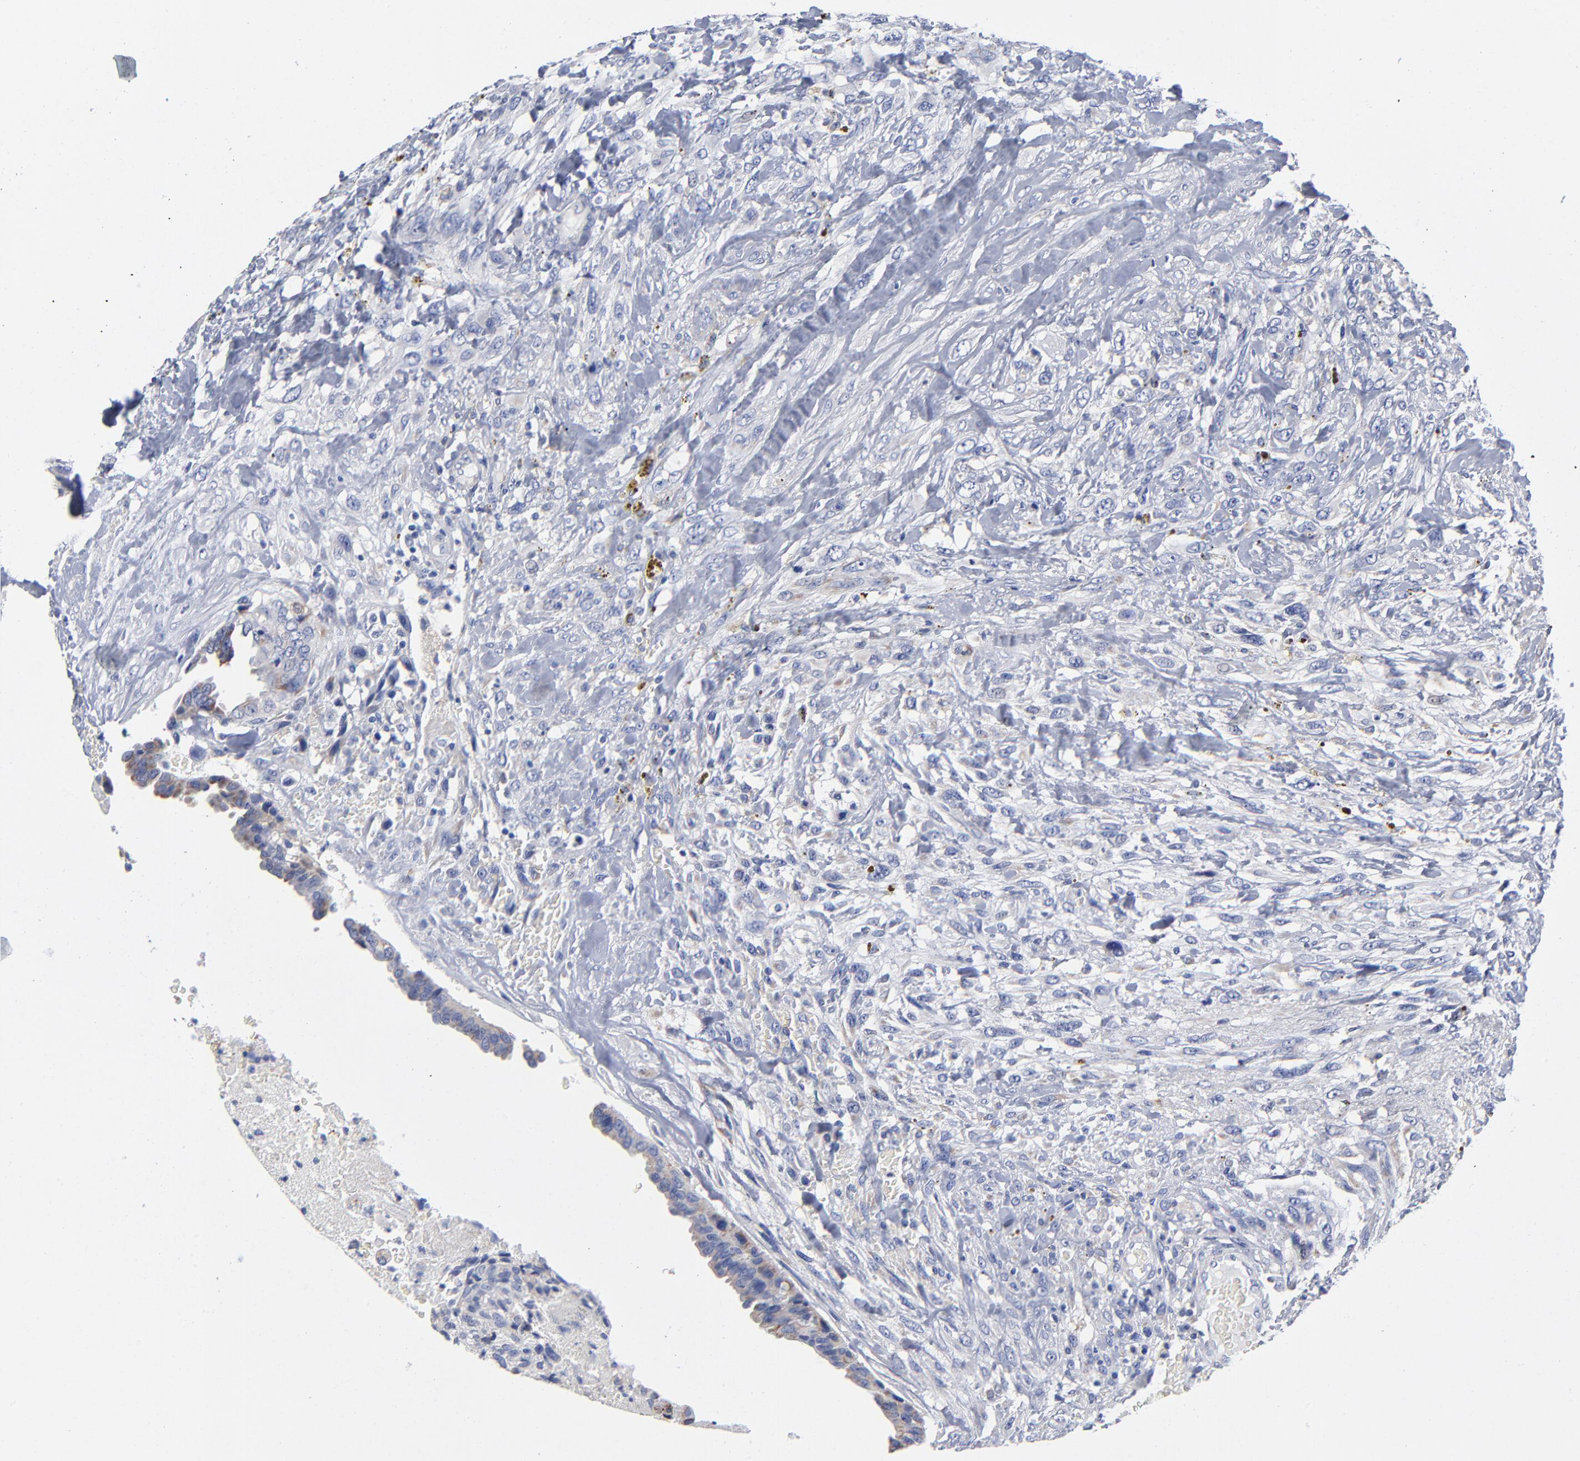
{"staining": {"intensity": "negative", "quantity": "none", "location": "none"}, "tissue": "breast cancer", "cell_type": "Tumor cells", "image_type": "cancer", "snomed": [{"axis": "morphology", "description": "Neoplasm, malignant, NOS"}, {"axis": "topography", "description": "Breast"}], "caption": "This image is of breast cancer stained with immunohistochemistry to label a protein in brown with the nuclei are counter-stained blue. There is no positivity in tumor cells. (DAB immunohistochemistry (IHC) visualized using brightfield microscopy, high magnification).", "gene": "PTP4A1", "patient": {"sex": "female", "age": 50}}